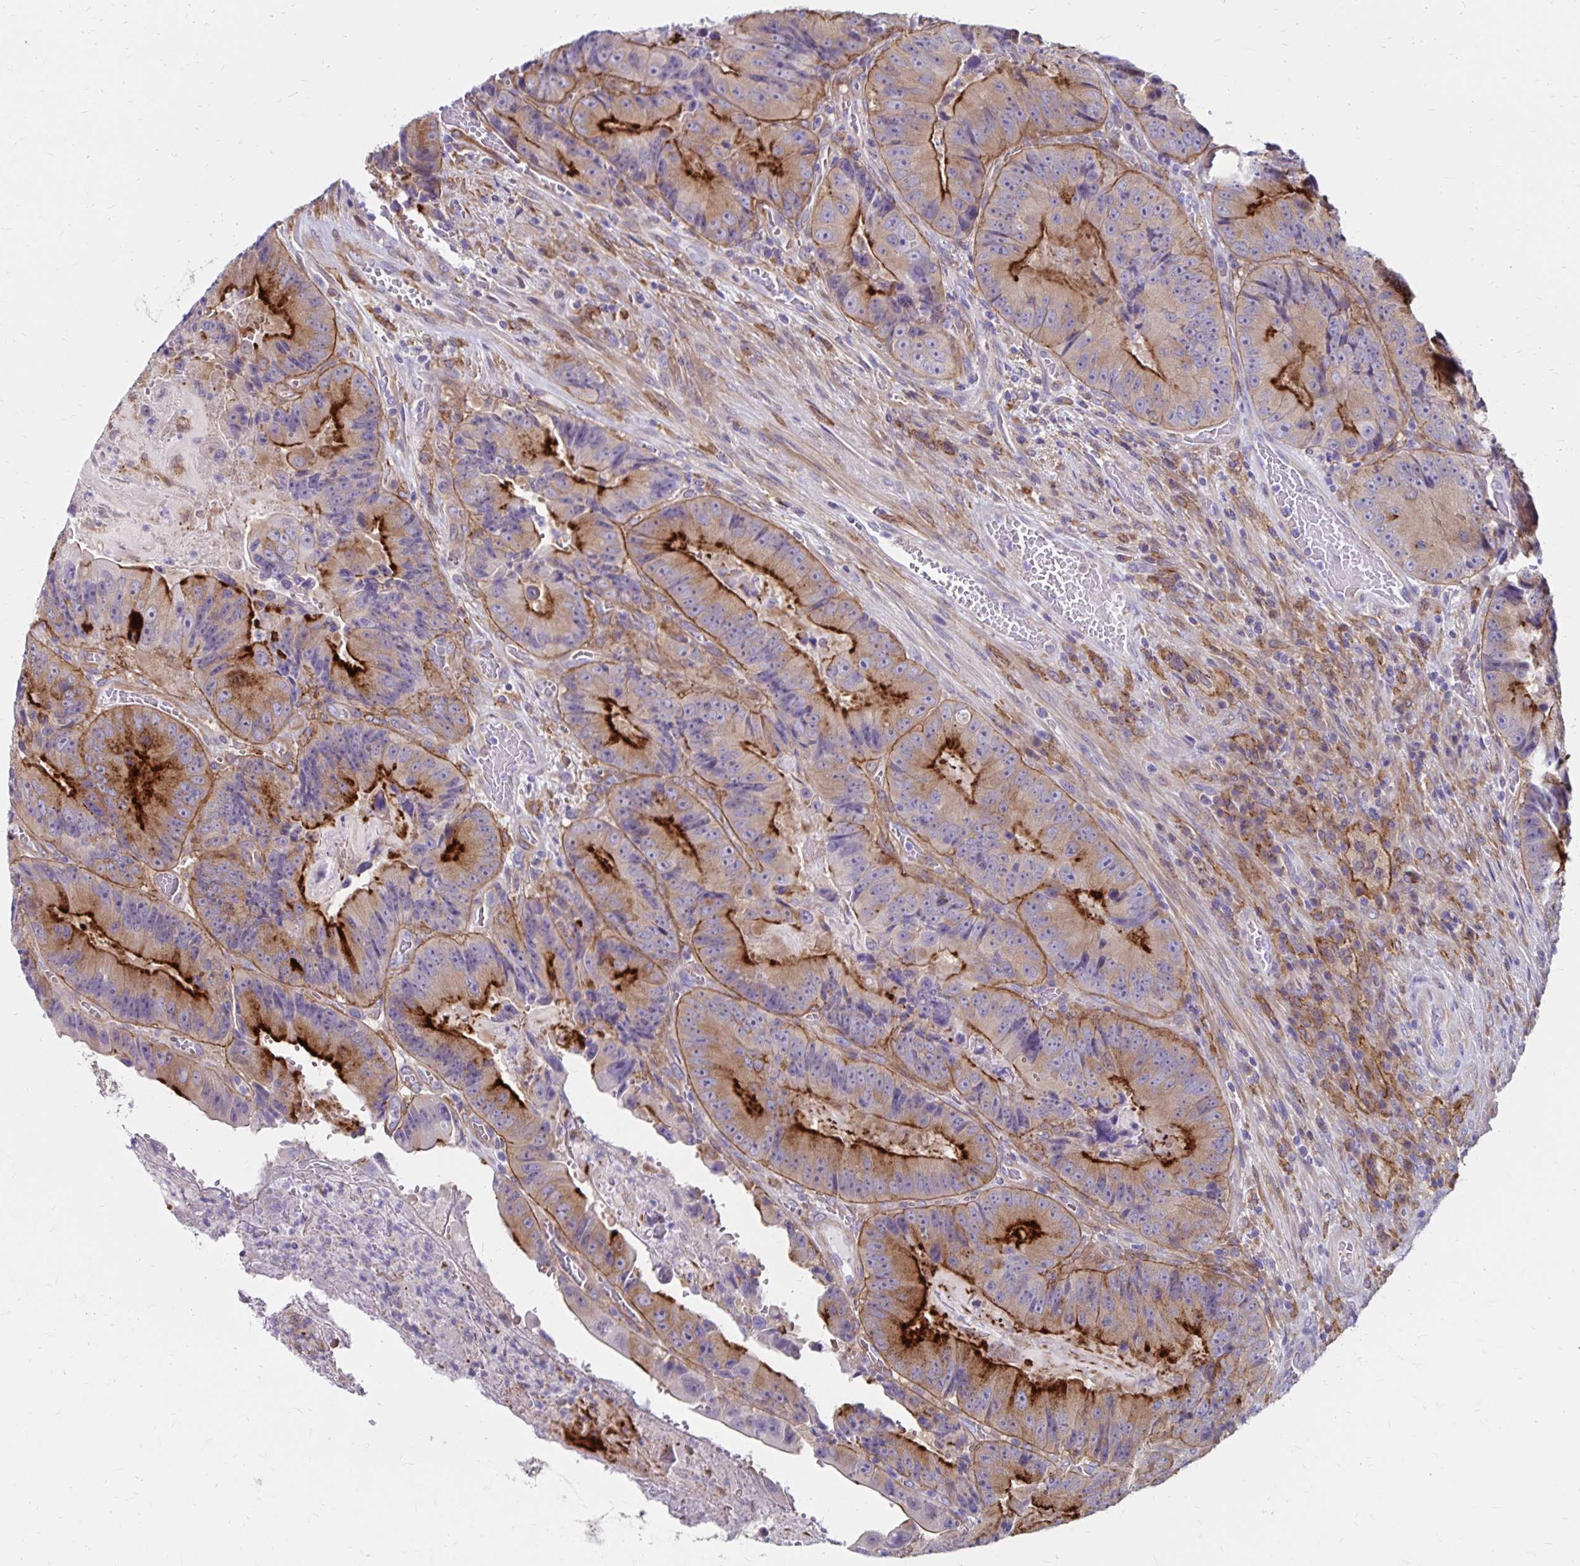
{"staining": {"intensity": "strong", "quantity": "25%-75%", "location": "cytoplasmic/membranous"}, "tissue": "colorectal cancer", "cell_type": "Tumor cells", "image_type": "cancer", "snomed": [{"axis": "morphology", "description": "Adenocarcinoma, NOS"}, {"axis": "topography", "description": "Colon"}], "caption": "Protein expression analysis of human colorectal adenocarcinoma reveals strong cytoplasmic/membranous staining in approximately 25%-75% of tumor cells. (DAB = brown stain, brightfield microscopy at high magnification).", "gene": "TNS3", "patient": {"sex": "female", "age": 86}}